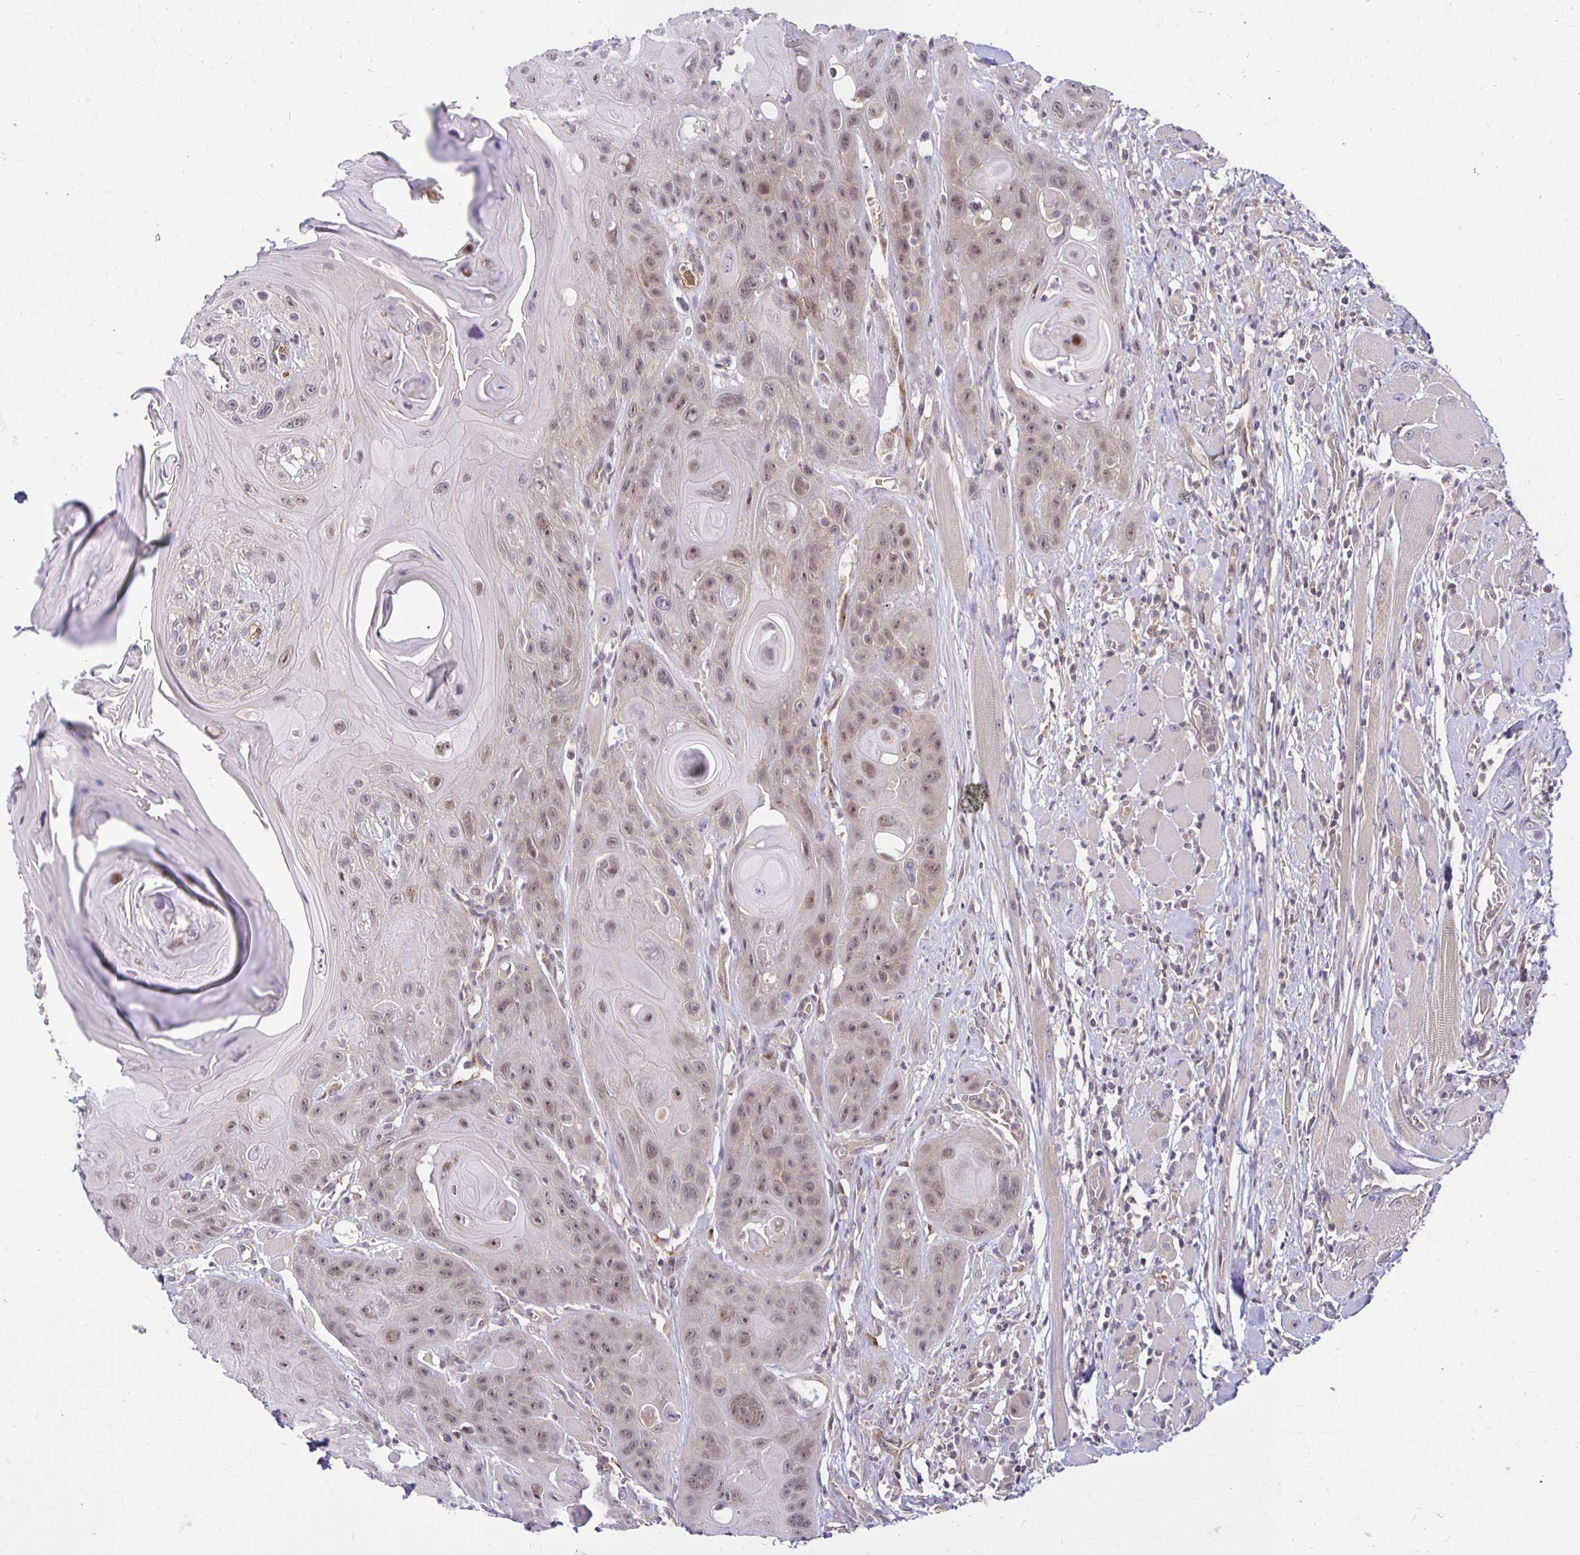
{"staining": {"intensity": "weak", "quantity": ">75%", "location": "nuclear"}, "tissue": "head and neck cancer", "cell_type": "Tumor cells", "image_type": "cancer", "snomed": [{"axis": "morphology", "description": "Squamous cell carcinoma, NOS"}, {"axis": "topography", "description": "Head-Neck"}], "caption": "Squamous cell carcinoma (head and neck) stained with DAB IHC reveals low levels of weak nuclear staining in approximately >75% of tumor cells. Nuclei are stained in blue.", "gene": "MIEN1", "patient": {"sex": "female", "age": 59}}